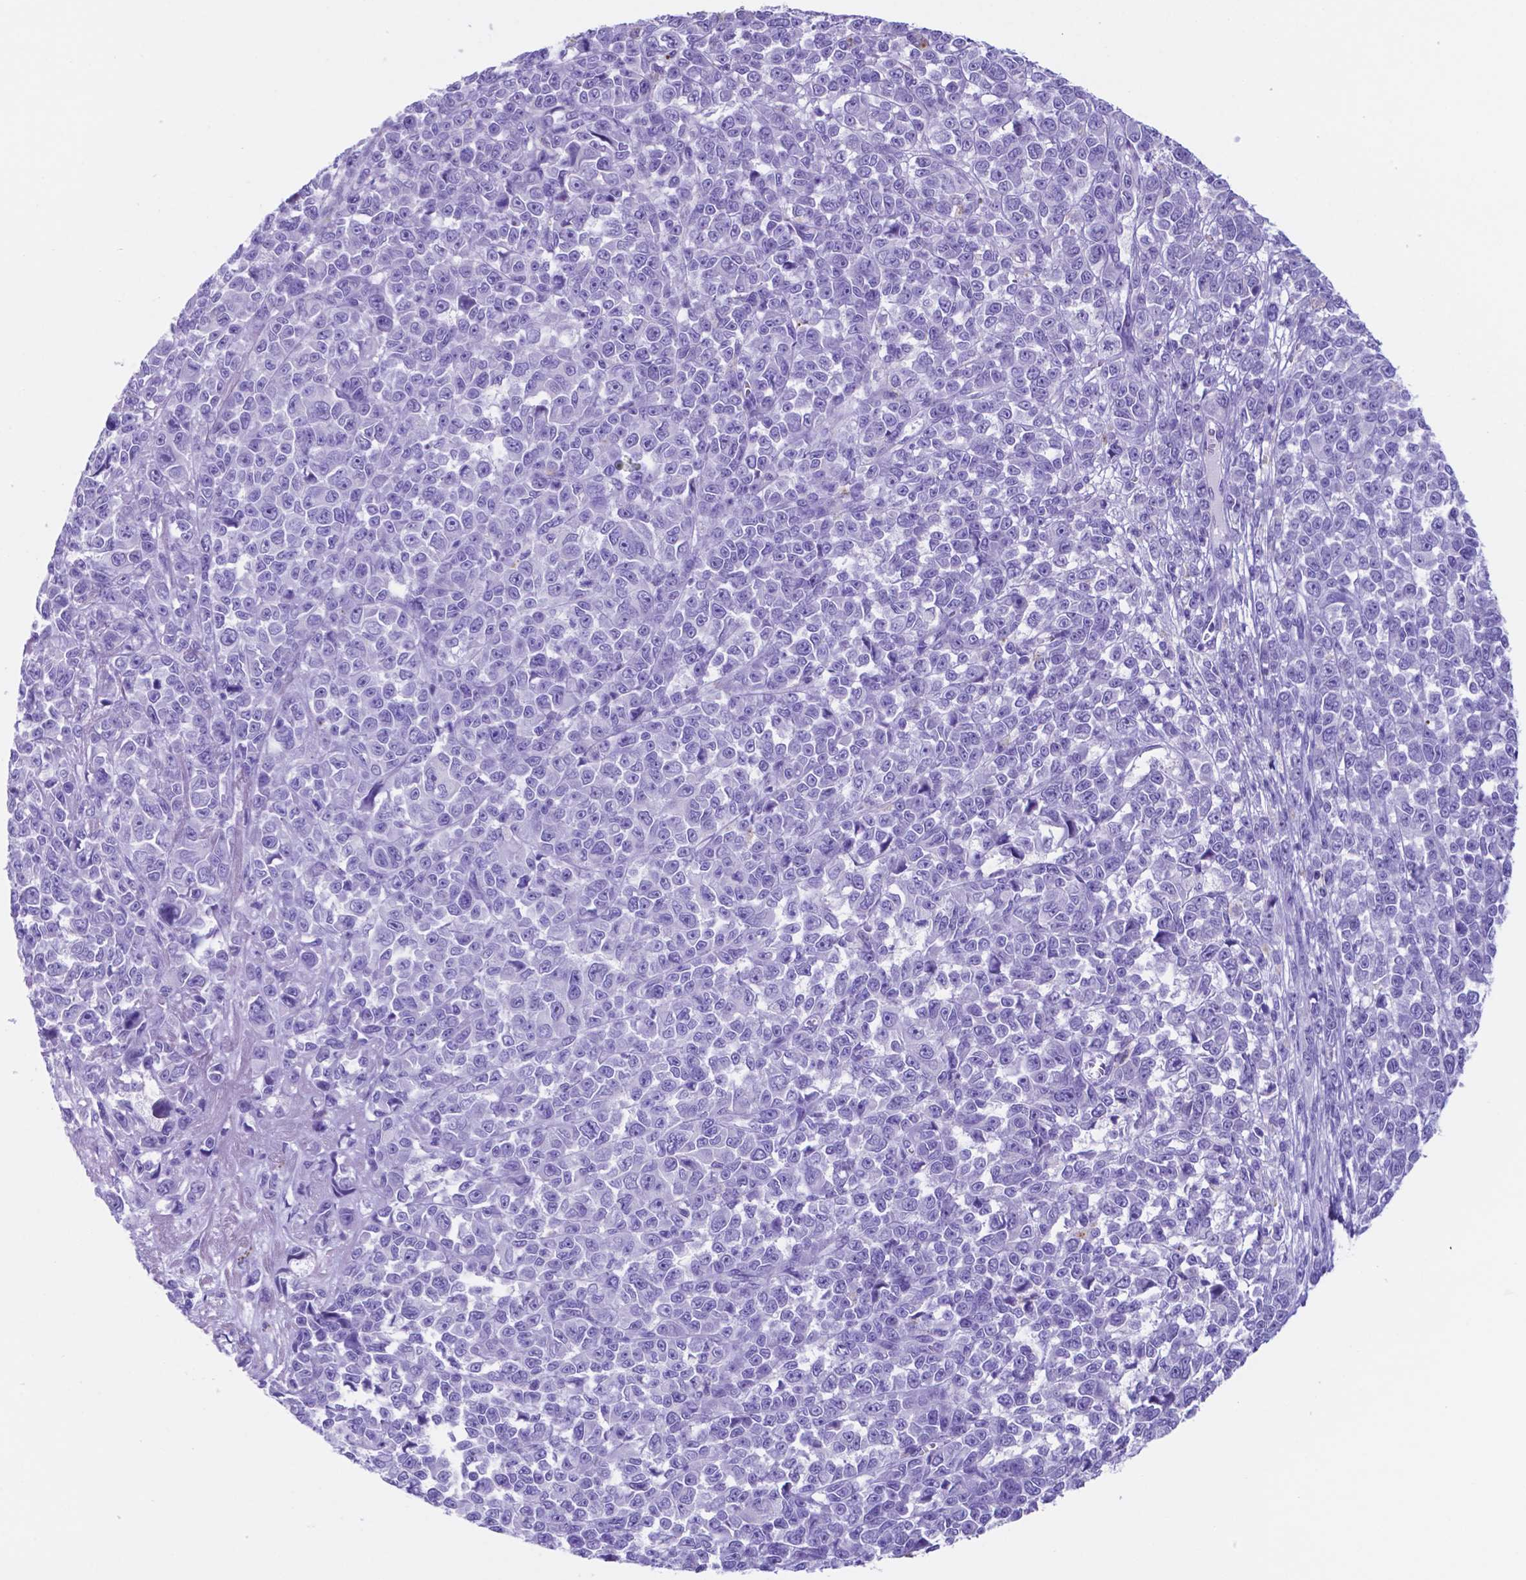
{"staining": {"intensity": "negative", "quantity": "none", "location": "none"}, "tissue": "melanoma", "cell_type": "Tumor cells", "image_type": "cancer", "snomed": [{"axis": "morphology", "description": "Malignant melanoma, NOS"}, {"axis": "topography", "description": "Skin"}], "caption": "The histopathology image shows no significant positivity in tumor cells of malignant melanoma. (DAB immunohistochemistry visualized using brightfield microscopy, high magnification).", "gene": "DNAAF8", "patient": {"sex": "female", "age": 95}}